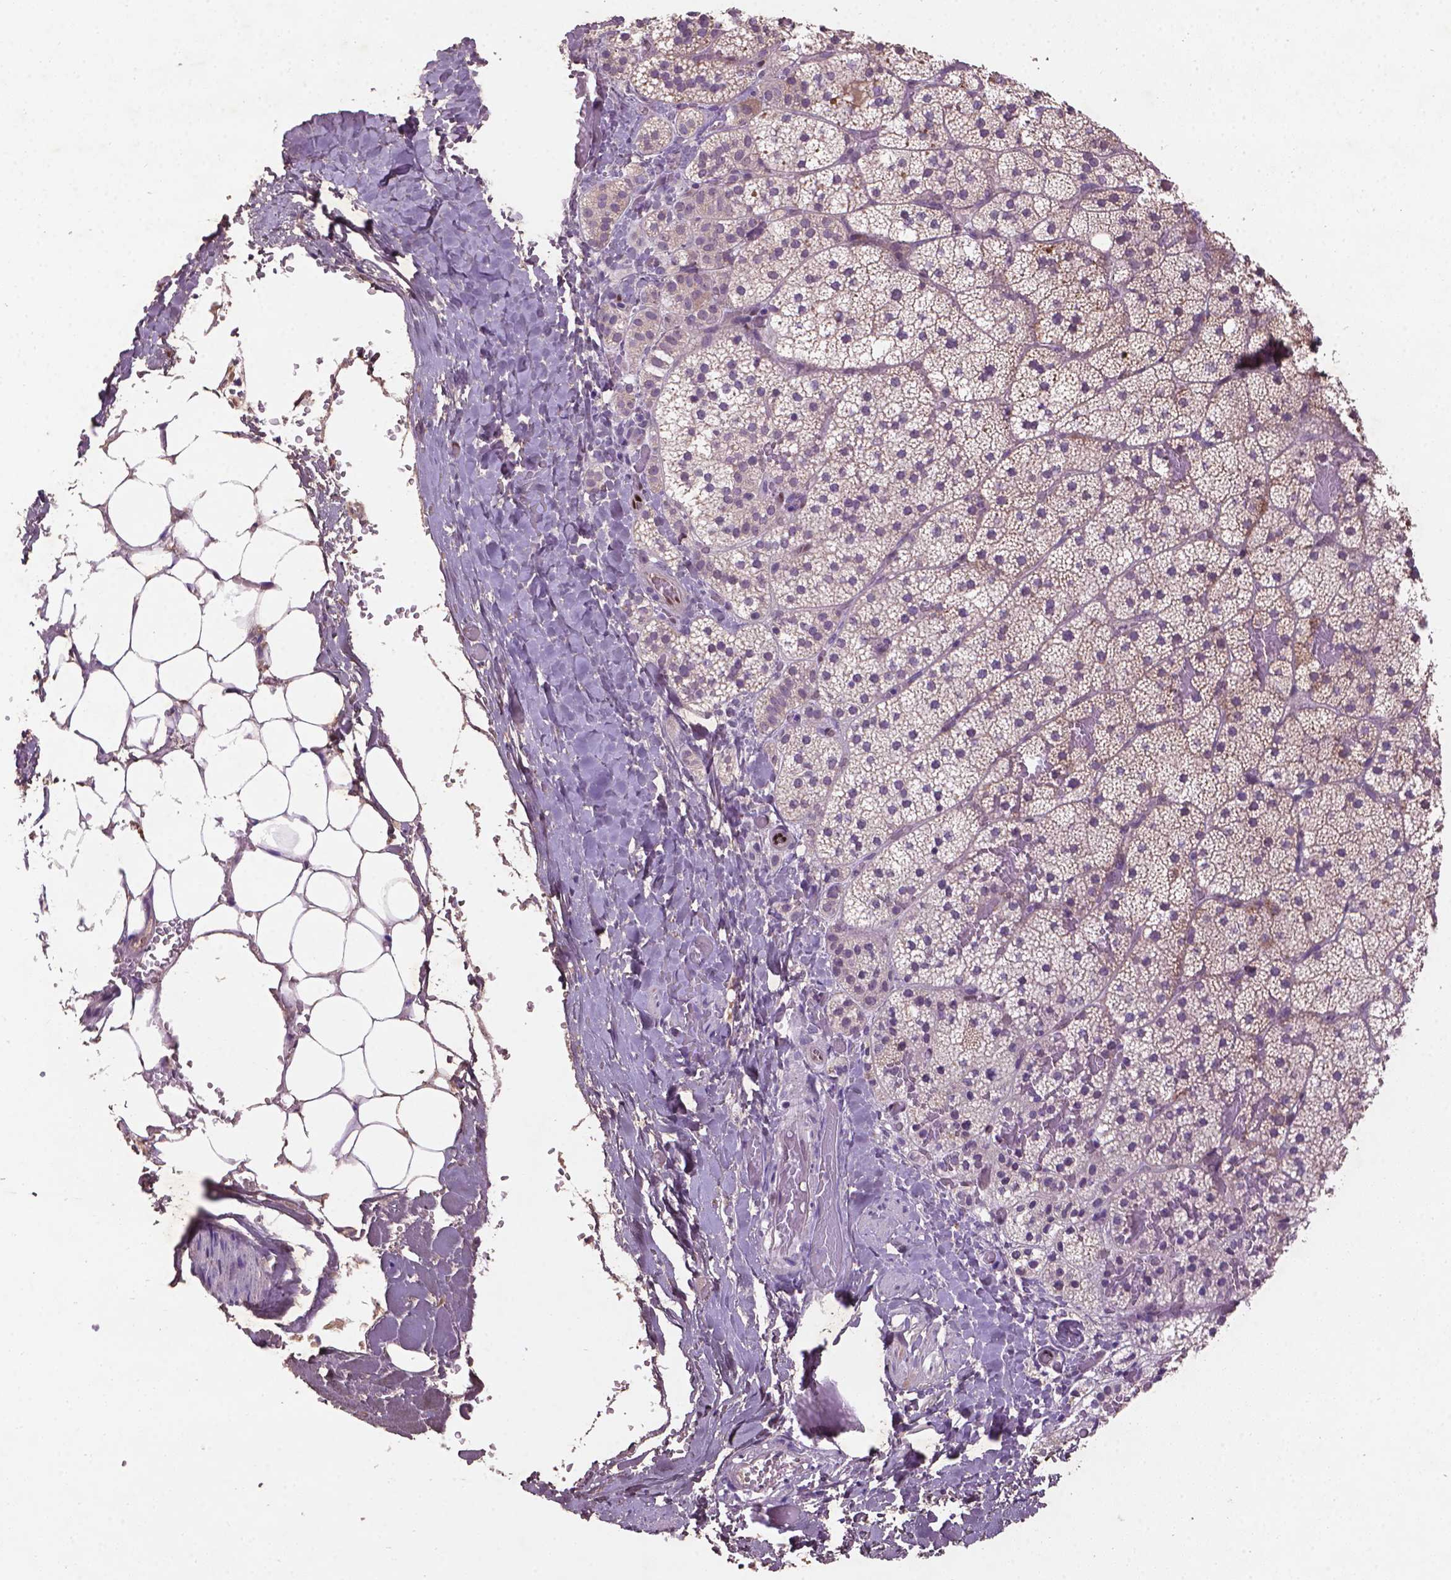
{"staining": {"intensity": "moderate", "quantity": "<25%", "location": "cytoplasmic/membranous"}, "tissue": "adrenal gland", "cell_type": "Glandular cells", "image_type": "normal", "snomed": [{"axis": "morphology", "description": "Normal tissue, NOS"}, {"axis": "topography", "description": "Adrenal gland"}], "caption": "Protein staining exhibits moderate cytoplasmic/membranous staining in approximately <25% of glandular cells in benign adrenal gland. The protein is stained brown, and the nuclei are stained in blue (DAB IHC with brightfield microscopy, high magnification).", "gene": "SOX17", "patient": {"sex": "male", "age": 53}}